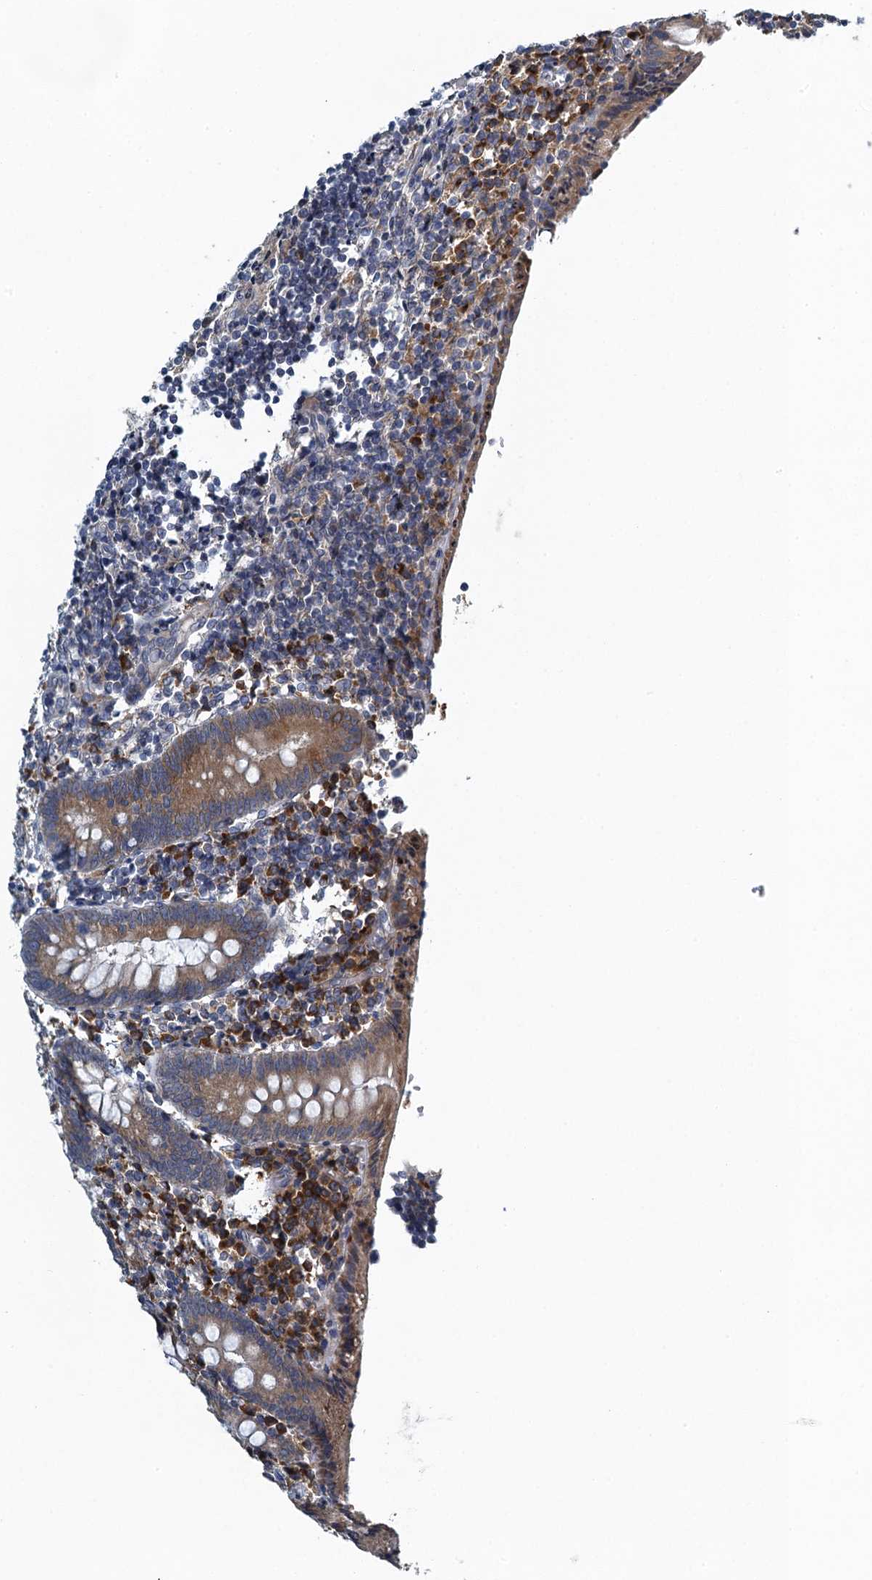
{"staining": {"intensity": "strong", "quantity": "25%-75%", "location": "cytoplasmic/membranous"}, "tissue": "appendix", "cell_type": "Glandular cells", "image_type": "normal", "snomed": [{"axis": "morphology", "description": "Normal tissue, NOS"}, {"axis": "topography", "description": "Appendix"}], "caption": "Appendix was stained to show a protein in brown. There is high levels of strong cytoplasmic/membranous staining in about 25%-75% of glandular cells. (brown staining indicates protein expression, while blue staining denotes nuclei).", "gene": "ALG2", "patient": {"sex": "female", "age": 17}}